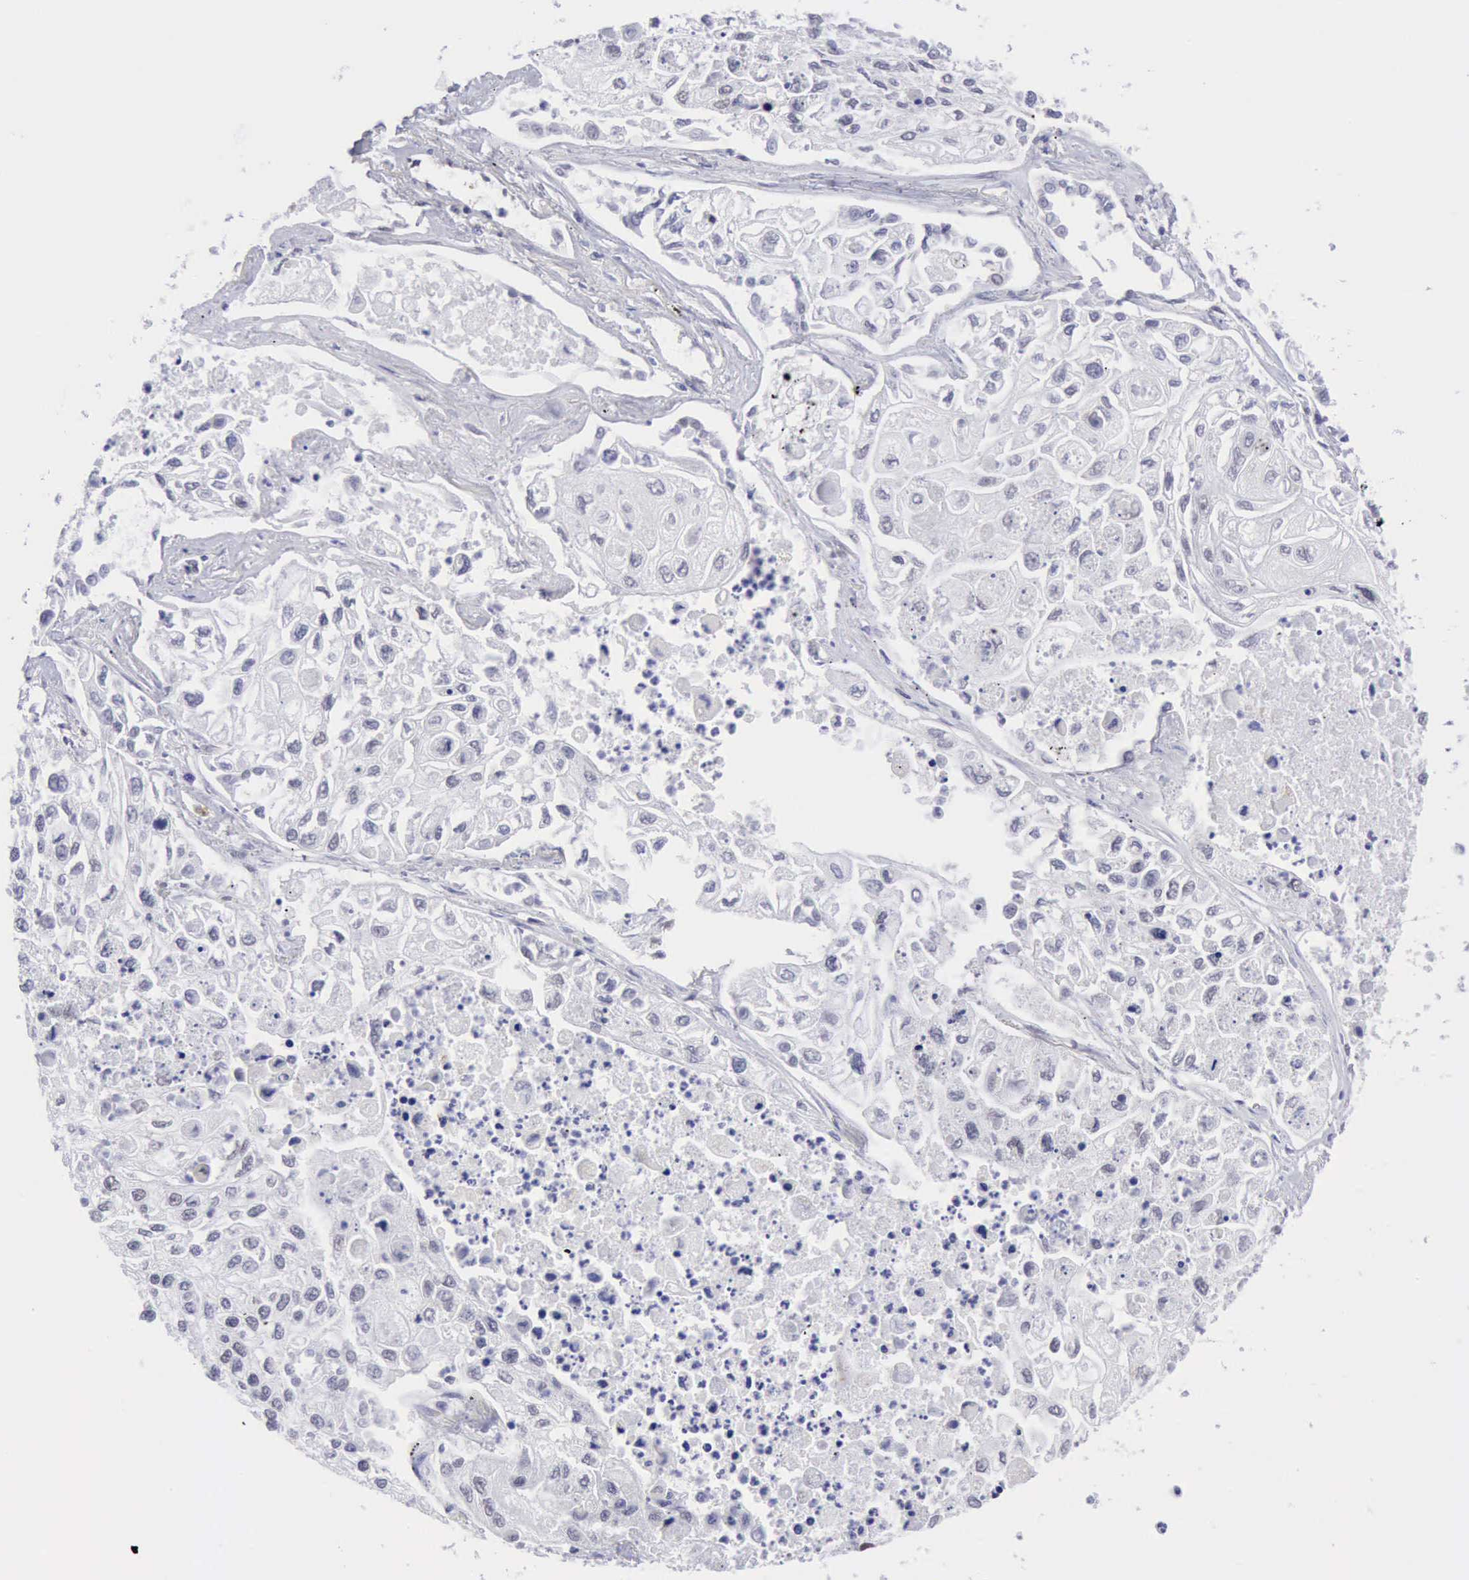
{"staining": {"intensity": "negative", "quantity": "none", "location": "none"}, "tissue": "lung cancer", "cell_type": "Tumor cells", "image_type": "cancer", "snomed": [{"axis": "morphology", "description": "Squamous cell carcinoma, NOS"}, {"axis": "topography", "description": "Lung"}], "caption": "Tumor cells are negative for protein expression in human lung cancer.", "gene": "ERCC4", "patient": {"sex": "male", "age": 75}}